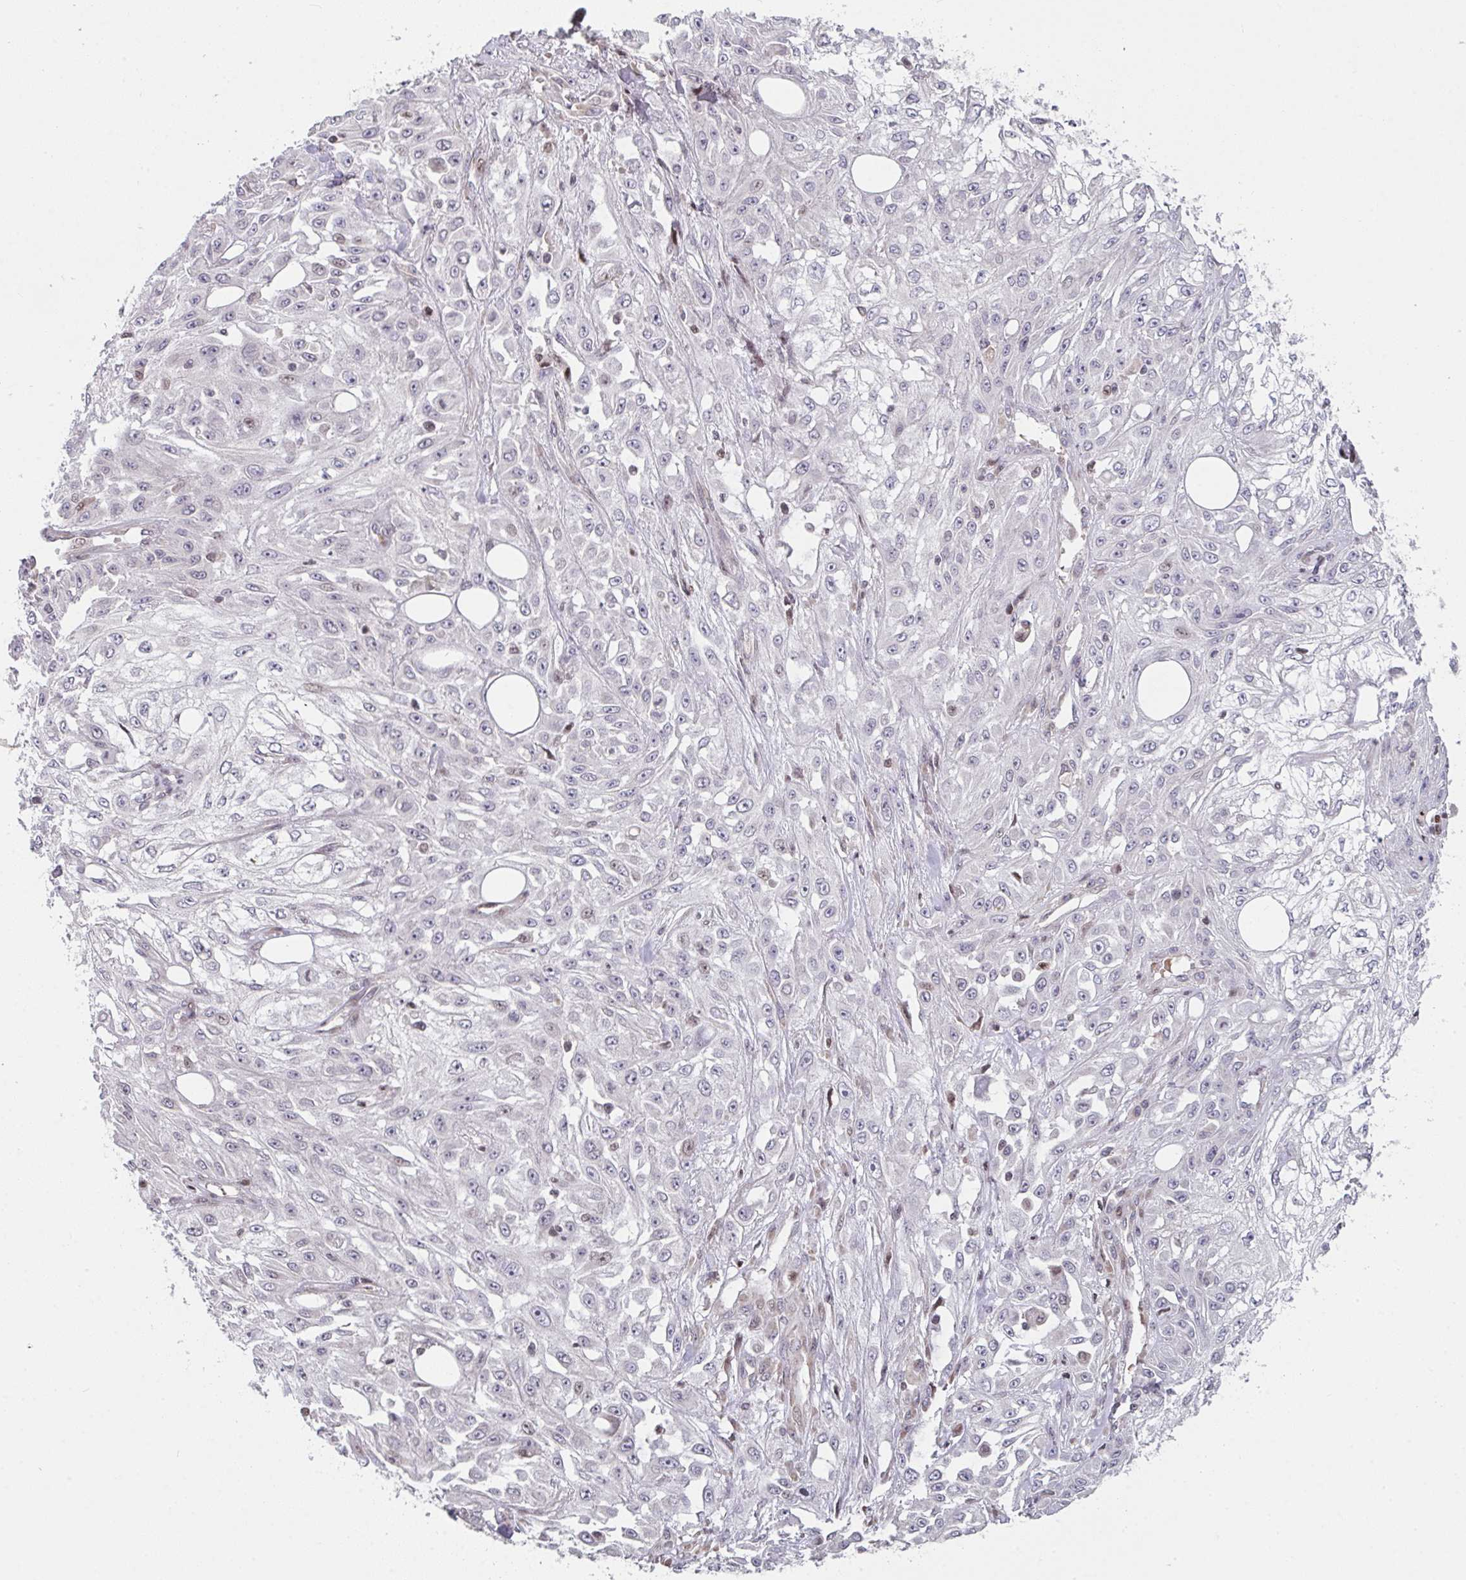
{"staining": {"intensity": "negative", "quantity": "none", "location": "none"}, "tissue": "skin cancer", "cell_type": "Tumor cells", "image_type": "cancer", "snomed": [{"axis": "morphology", "description": "Squamous cell carcinoma, NOS"}, {"axis": "morphology", "description": "Squamous cell carcinoma, metastatic, NOS"}, {"axis": "topography", "description": "Skin"}, {"axis": "topography", "description": "Lymph node"}], "caption": "The image exhibits no staining of tumor cells in skin metastatic squamous cell carcinoma. (Immunohistochemistry, brightfield microscopy, high magnification).", "gene": "PCDHB8", "patient": {"sex": "male", "age": 75}}